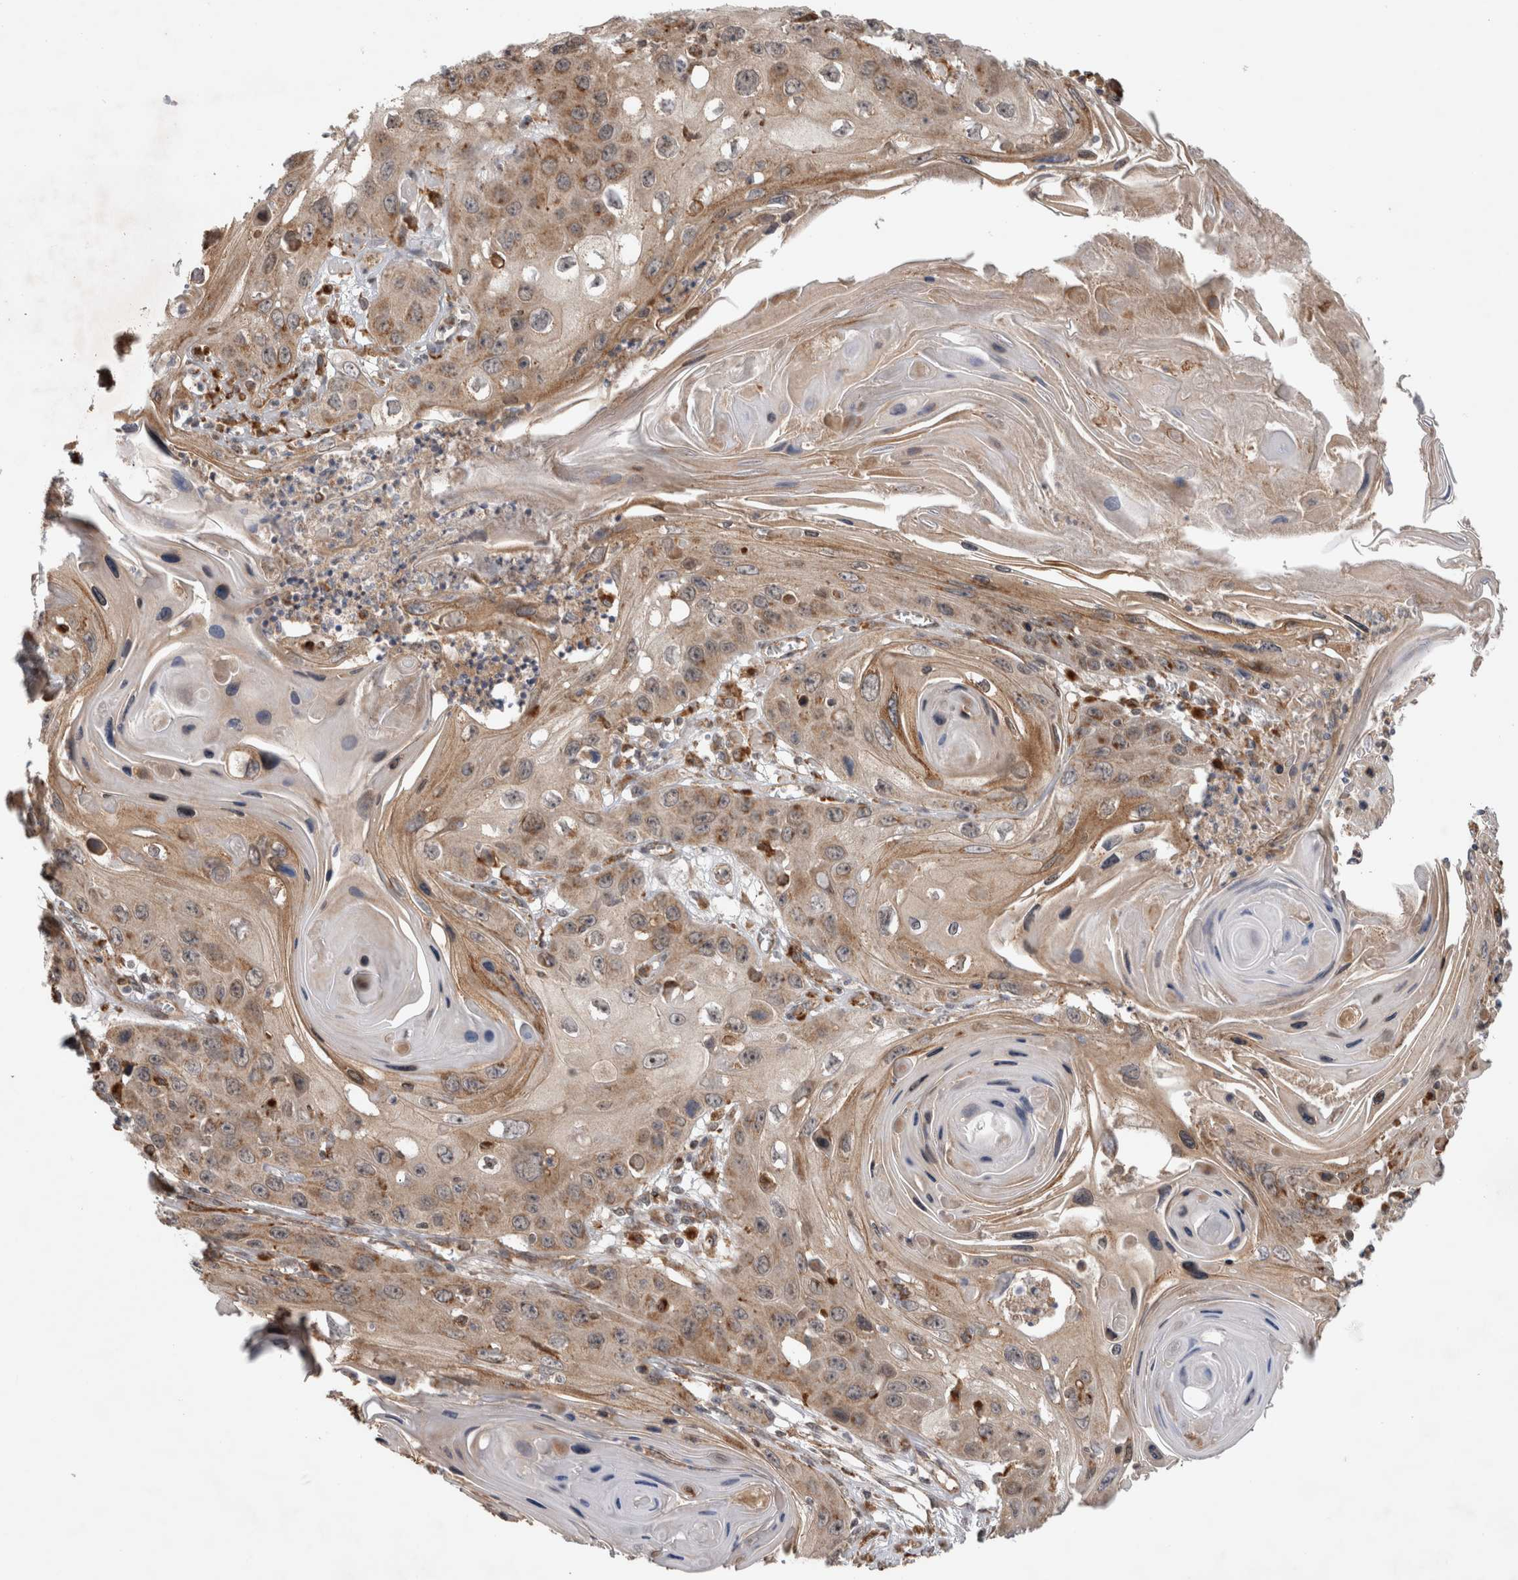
{"staining": {"intensity": "moderate", "quantity": ">75%", "location": "cytoplasmic/membranous"}, "tissue": "skin cancer", "cell_type": "Tumor cells", "image_type": "cancer", "snomed": [{"axis": "morphology", "description": "Squamous cell carcinoma, NOS"}, {"axis": "topography", "description": "Skin"}], "caption": "Immunohistochemistry (DAB) staining of squamous cell carcinoma (skin) demonstrates moderate cytoplasmic/membranous protein positivity in about >75% of tumor cells.", "gene": "ADGRL3", "patient": {"sex": "male", "age": 55}}